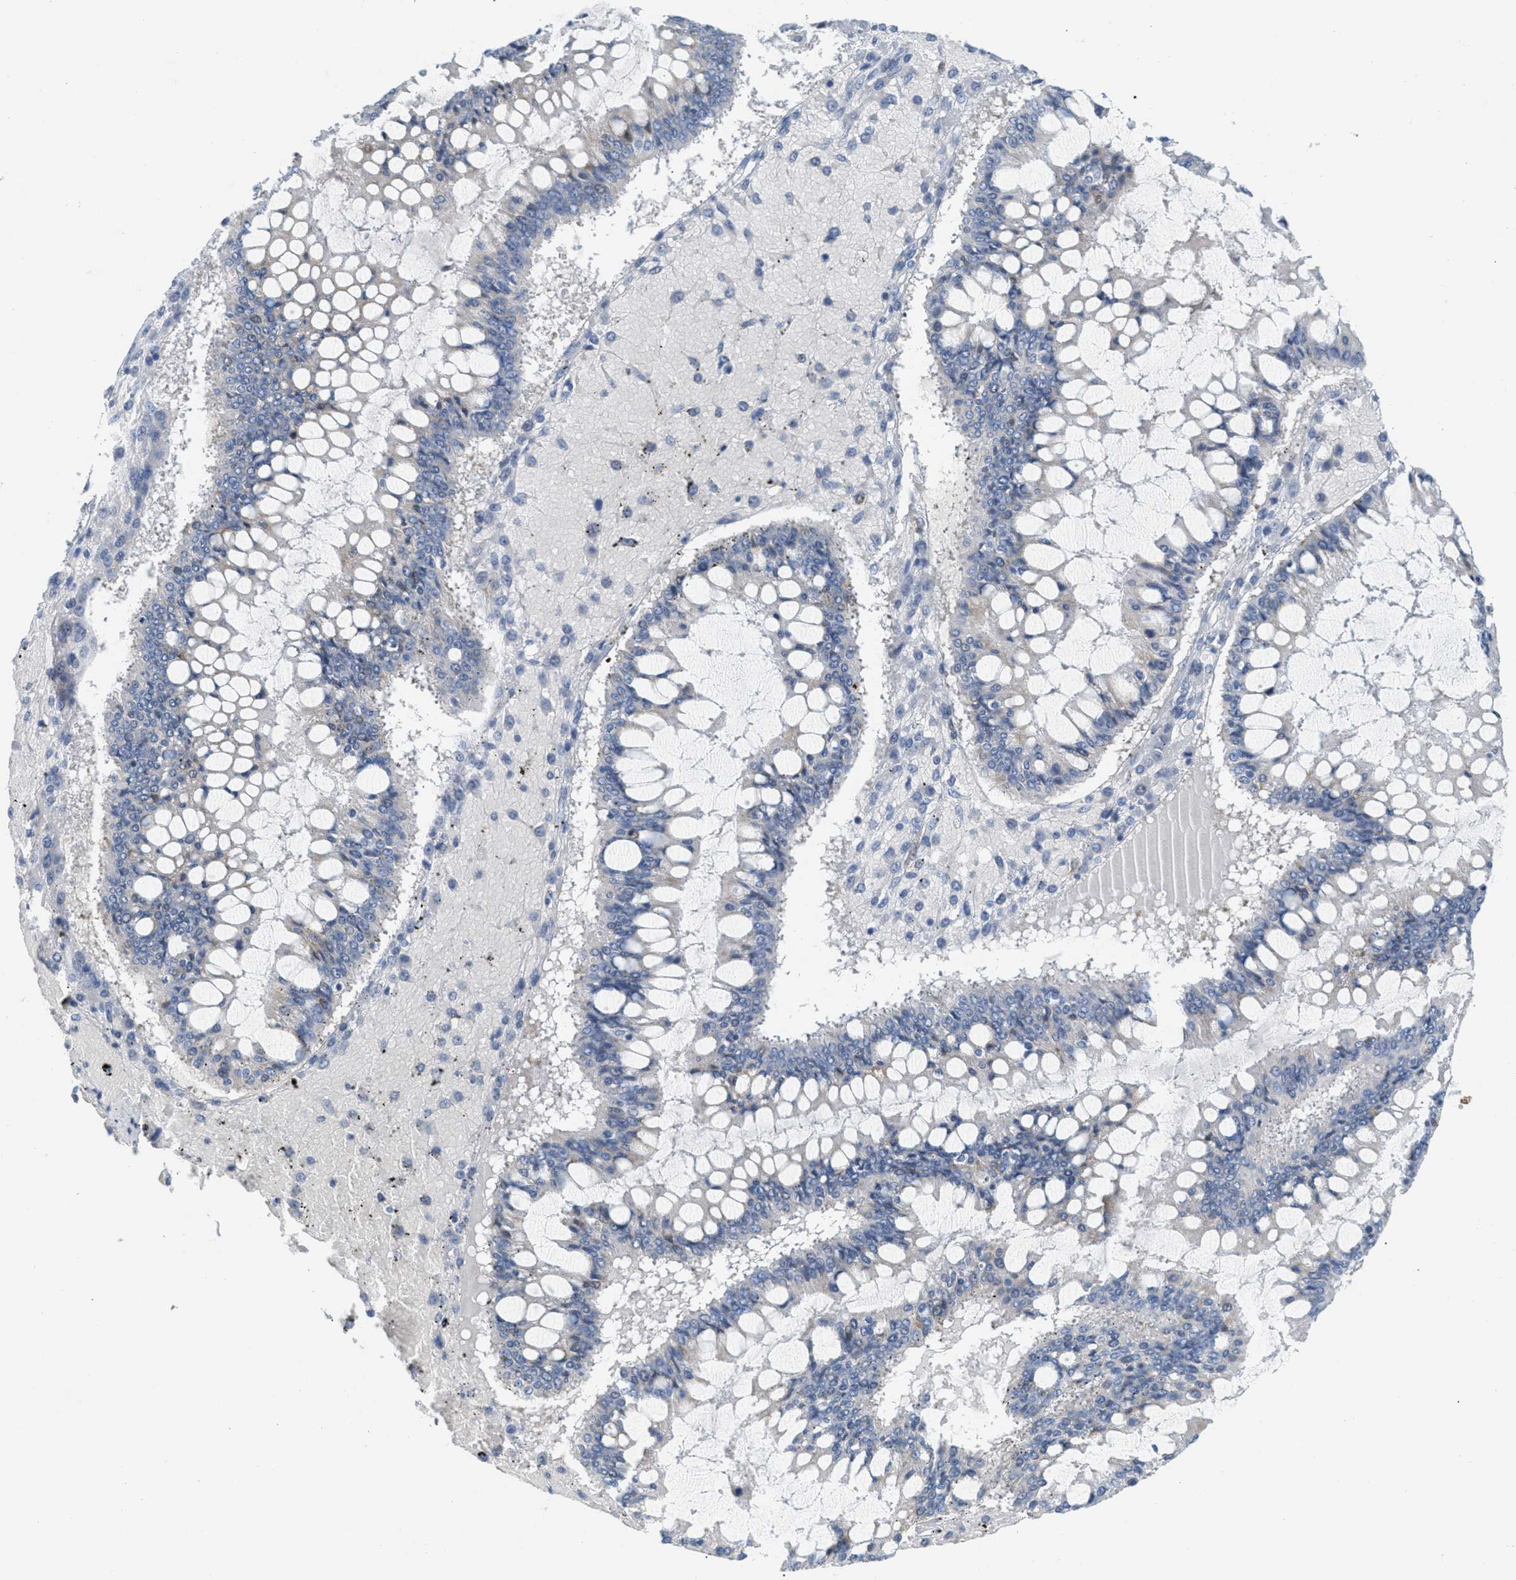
{"staining": {"intensity": "negative", "quantity": "none", "location": "none"}, "tissue": "ovarian cancer", "cell_type": "Tumor cells", "image_type": "cancer", "snomed": [{"axis": "morphology", "description": "Cystadenocarcinoma, mucinous, NOS"}, {"axis": "topography", "description": "Ovary"}], "caption": "Immunohistochemistry (IHC) image of human ovarian cancer stained for a protein (brown), which demonstrates no expression in tumor cells. The staining is performed using DAB brown chromogen with nuclei counter-stained in using hematoxylin.", "gene": "ORC6", "patient": {"sex": "female", "age": 73}}